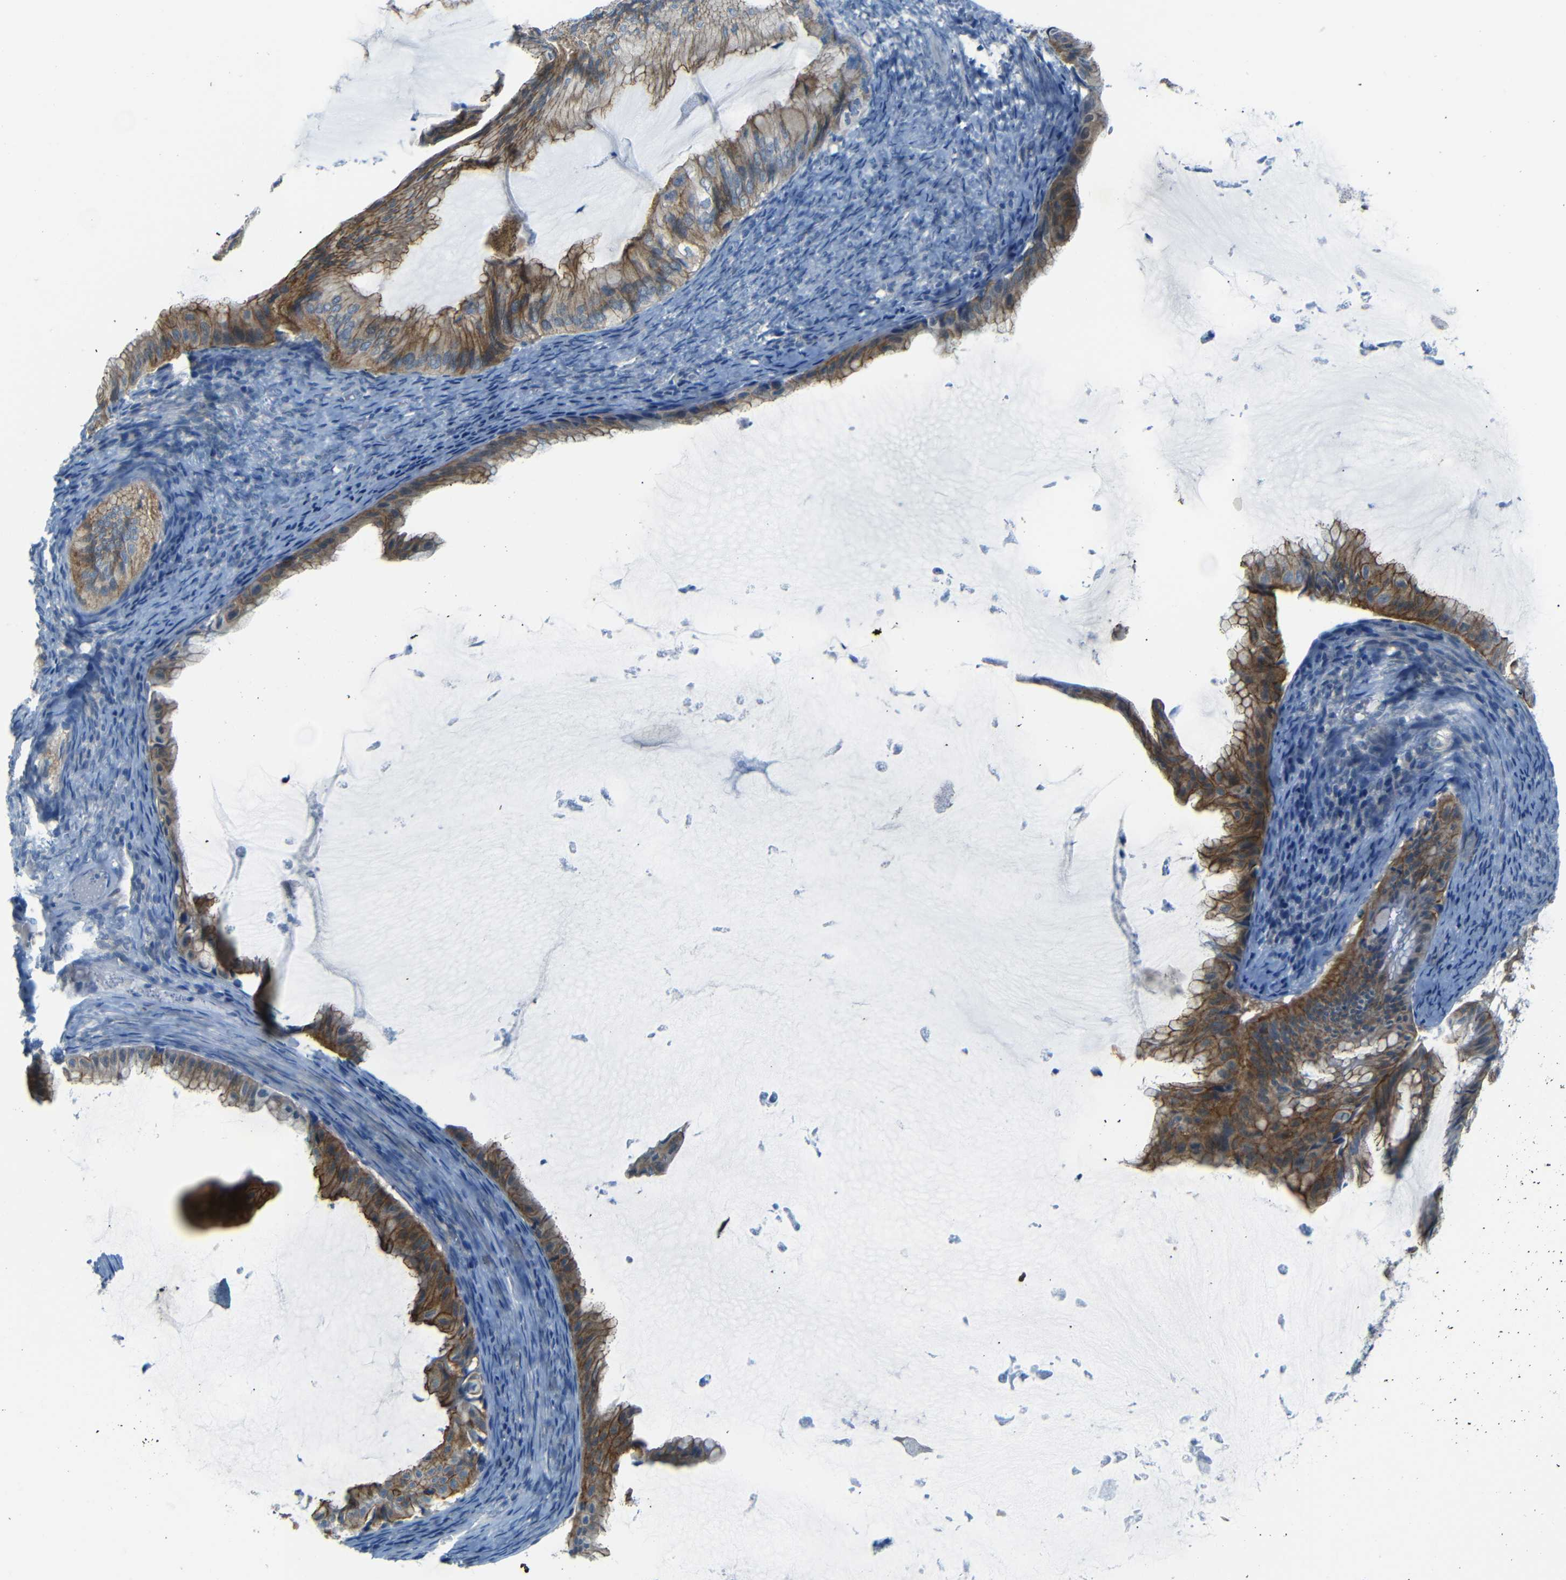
{"staining": {"intensity": "moderate", "quantity": ">75%", "location": "cytoplasmic/membranous"}, "tissue": "ovarian cancer", "cell_type": "Tumor cells", "image_type": "cancer", "snomed": [{"axis": "morphology", "description": "Cystadenocarcinoma, mucinous, NOS"}, {"axis": "topography", "description": "Ovary"}], "caption": "Human ovarian cancer stained with a brown dye shows moderate cytoplasmic/membranous positive positivity in about >75% of tumor cells.", "gene": "ANK3", "patient": {"sex": "female", "age": 61}}